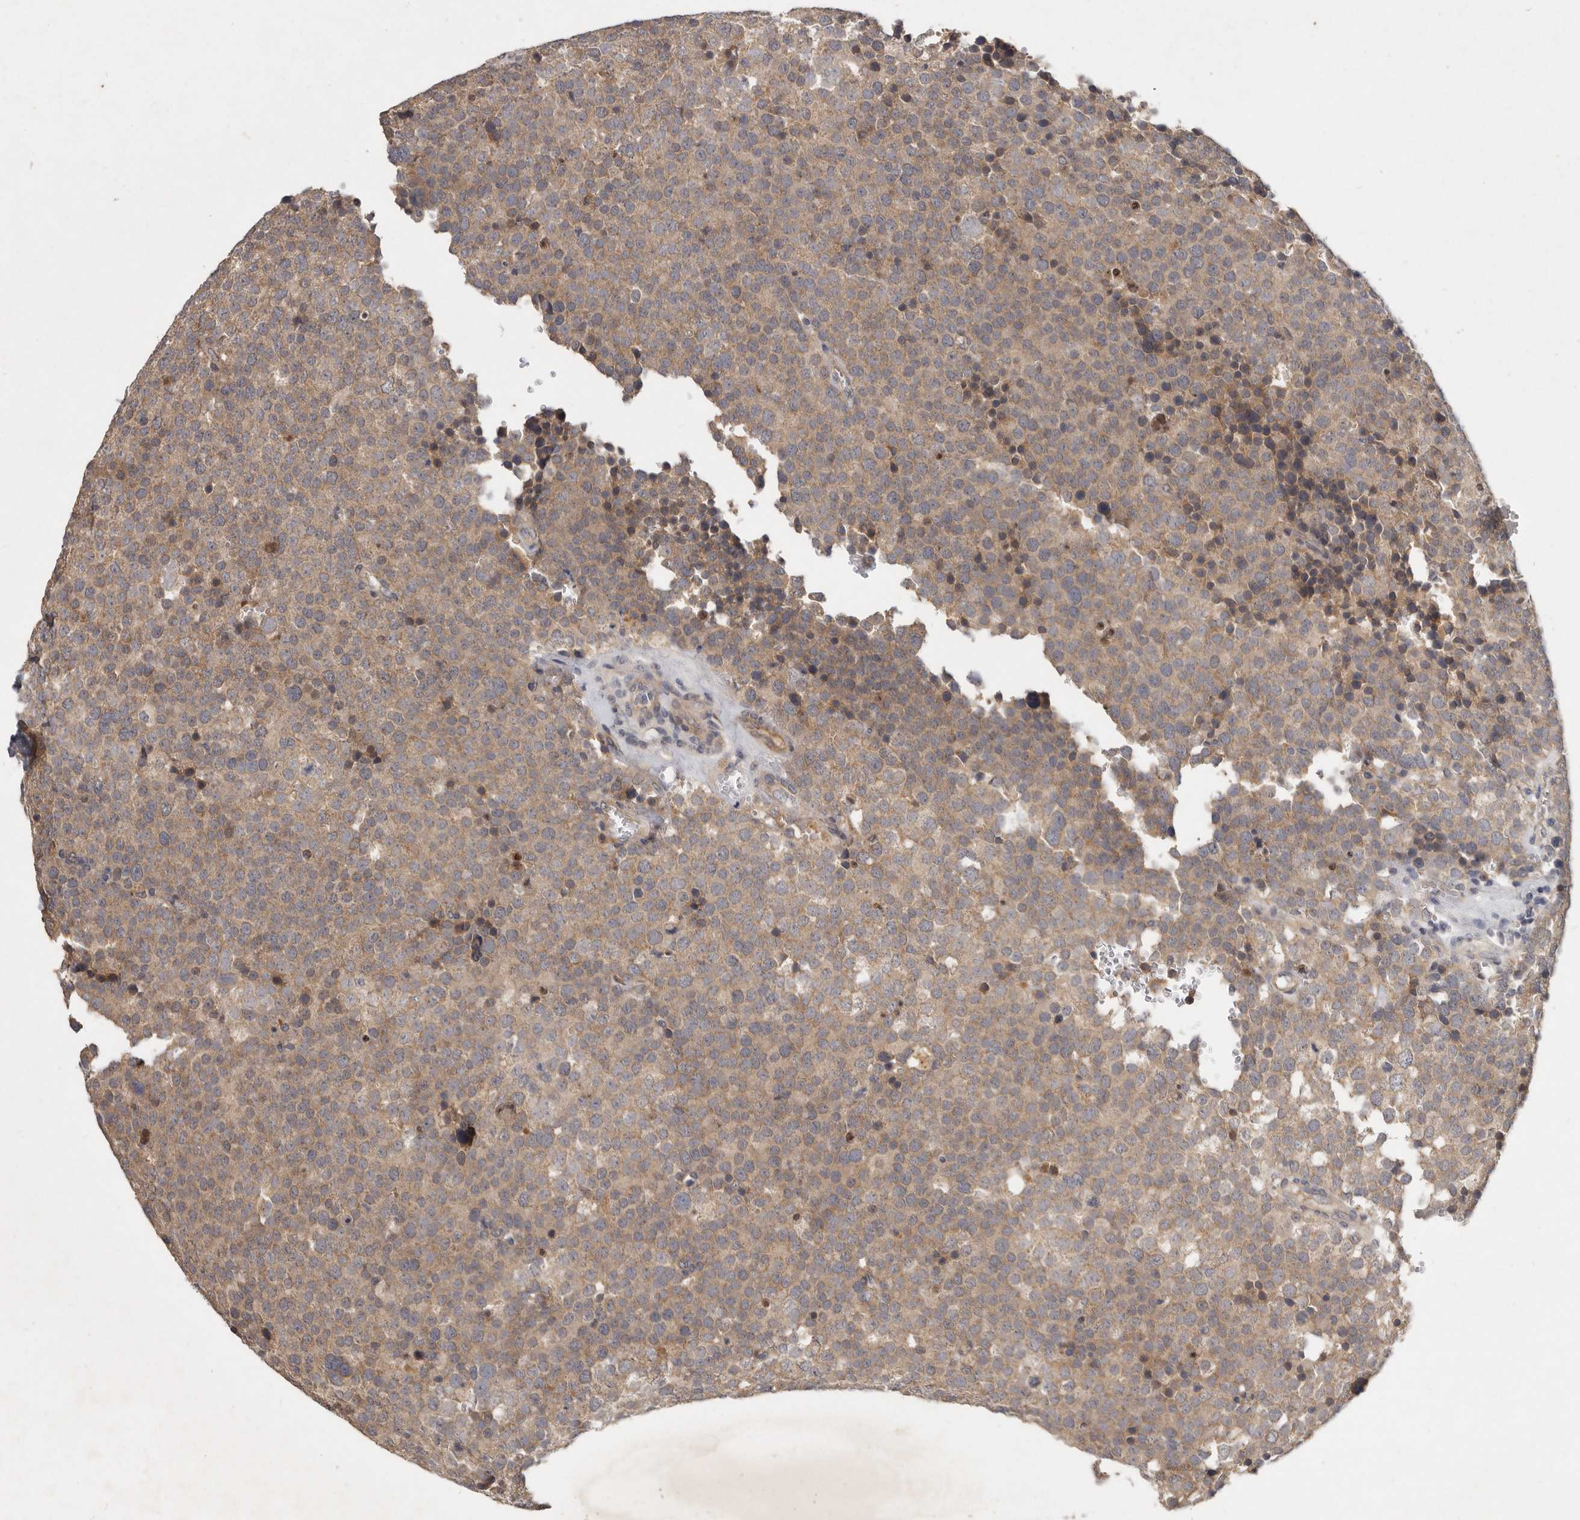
{"staining": {"intensity": "weak", "quantity": ">75%", "location": "cytoplasmic/membranous"}, "tissue": "testis cancer", "cell_type": "Tumor cells", "image_type": "cancer", "snomed": [{"axis": "morphology", "description": "Seminoma, NOS"}, {"axis": "topography", "description": "Testis"}], "caption": "Human testis cancer (seminoma) stained for a protein (brown) shows weak cytoplasmic/membranous positive positivity in about >75% of tumor cells.", "gene": "SLC22A1", "patient": {"sex": "male", "age": 71}}